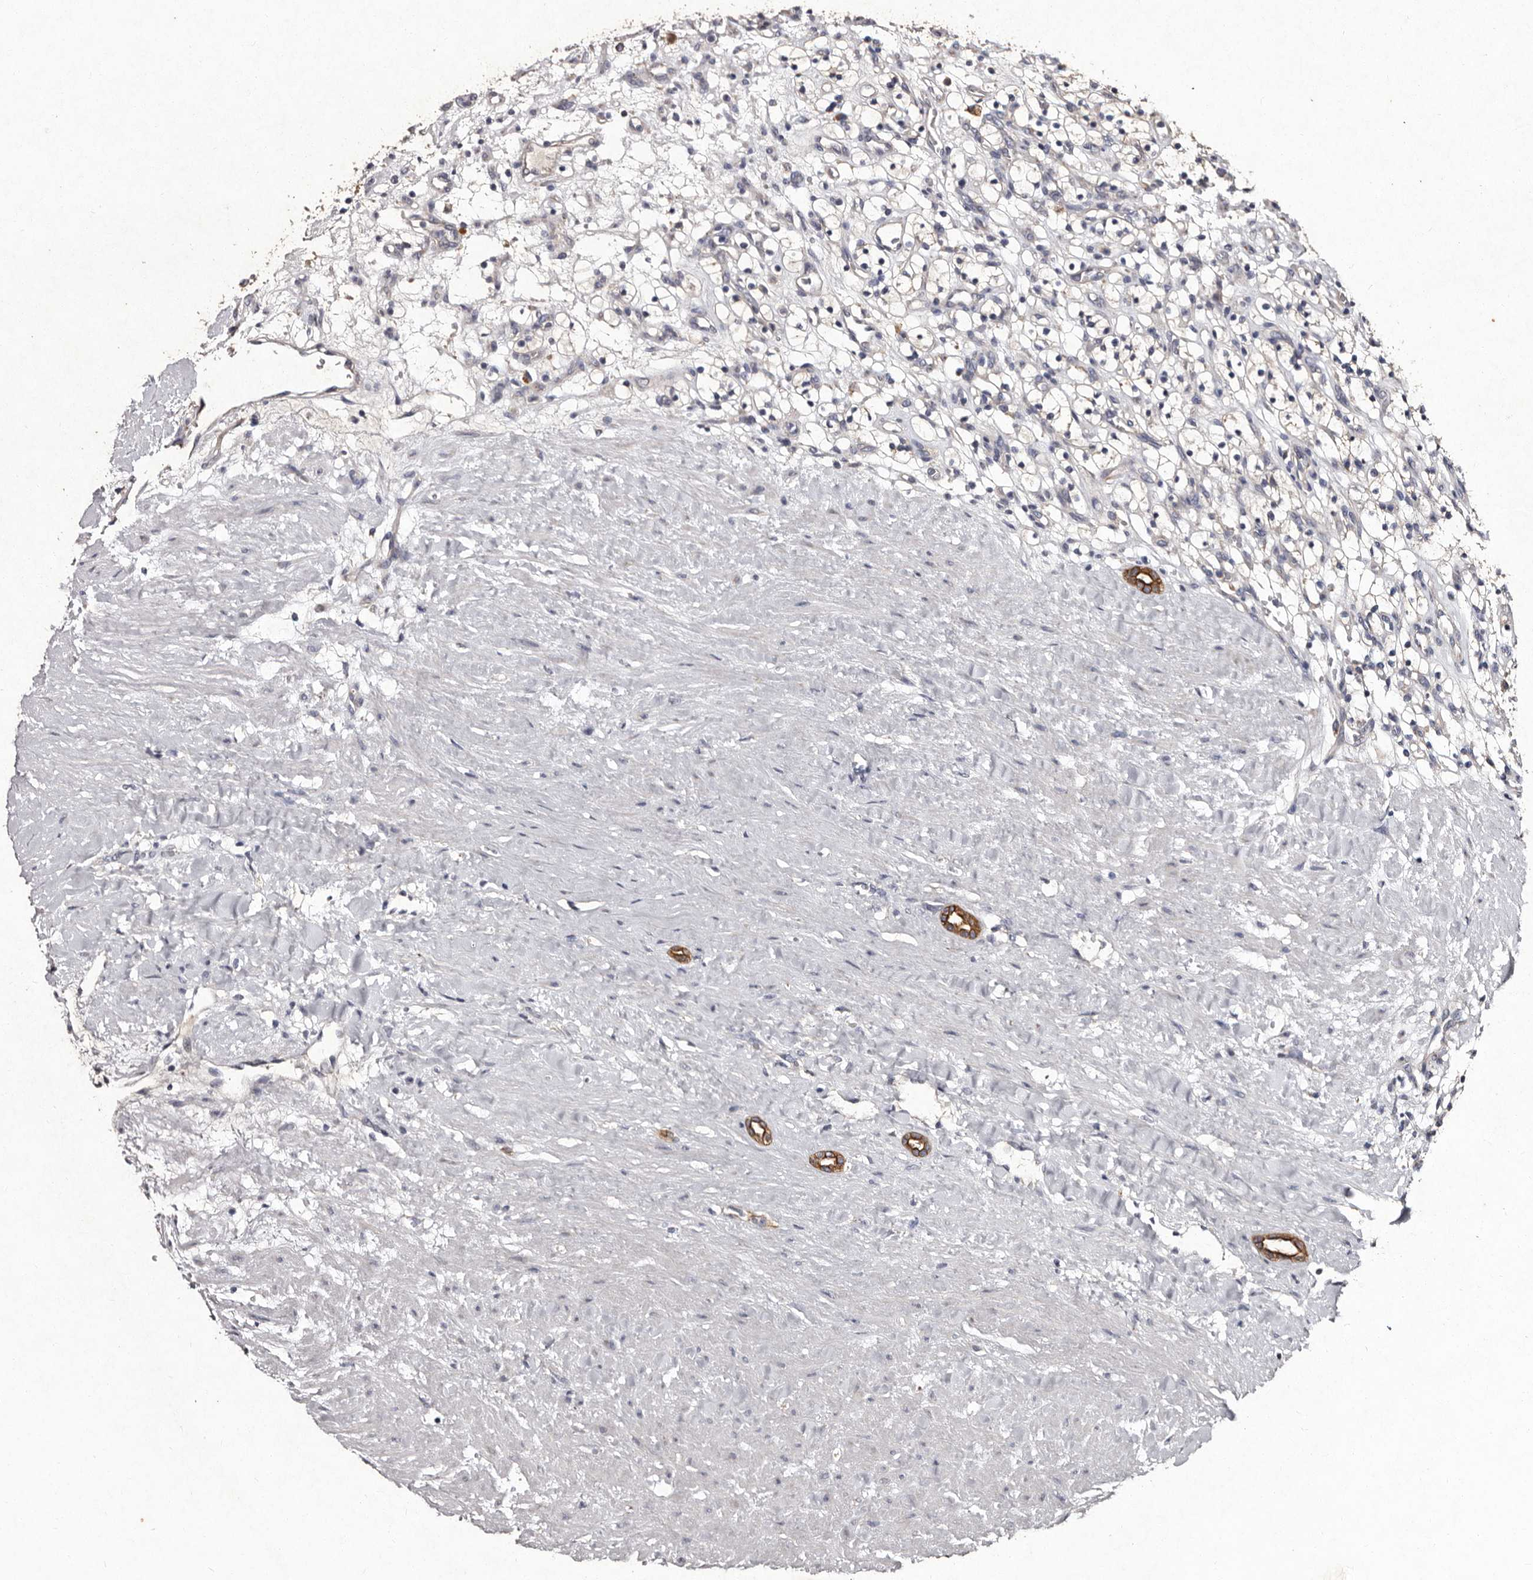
{"staining": {"intensity": "negative", "quantity": "none", "location": "none"}, "tissue": "renal cancer", "cell_type": "Tumor cells", "image_type": "cancer", "snomed": [{"axis": "morphology", "description": "Adenocarcinoma, NOS"}, {"axis": "topography", "description": "Kidney"}], "caption": "Immunohistochemistry micrograph of human adenocarcinoma (renal) stained for a protein (brown), which shows no positivity in tumor cells.", "gene": "TFB1M", "patient": {"sex": "female", "age": 57}}